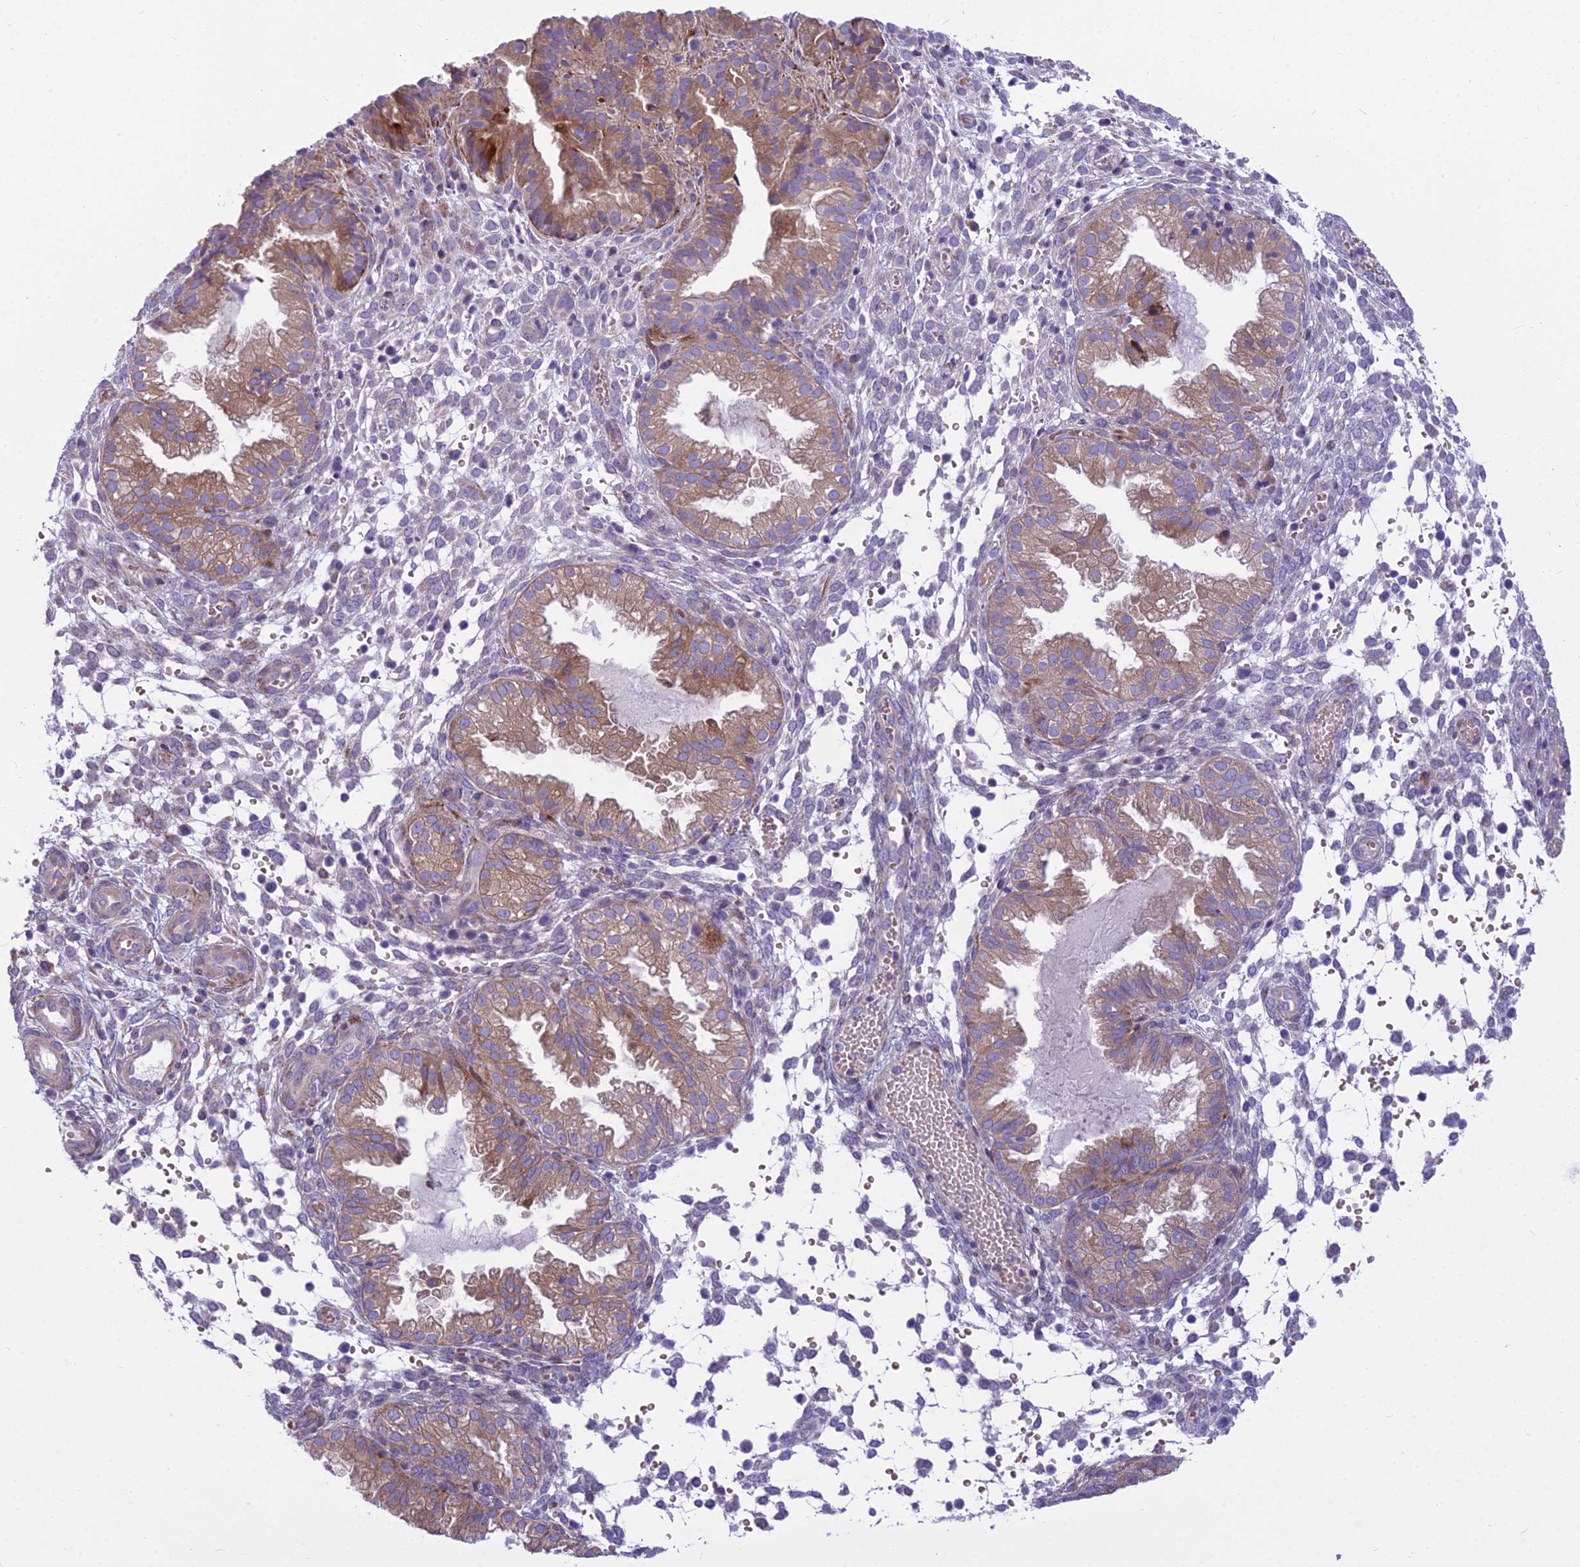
{"staining": {"intensity": "weak", "quantity": "<25%", "location": "cytoplasmic/membranous"}, "tissue": "endometrium", "cell_type": "Cells in endometrial stroma", "image_type": "normal", "snomed": [{"axis": "morphology", "description": "Normal tissue, NOS"}, {"axis": "topography", "description": "Endometrium"}], "caption": "The image reveals no significant expression in cells in endometrial stroma of endometrium. (Stains: DAB immunohistochemistry (IHC) with hematoxylin counter stain, Microscopy: brightfield microscopy at high magnification).", "gene": "PCDHB14", "patient": {"sex": "female", "age": 33}}